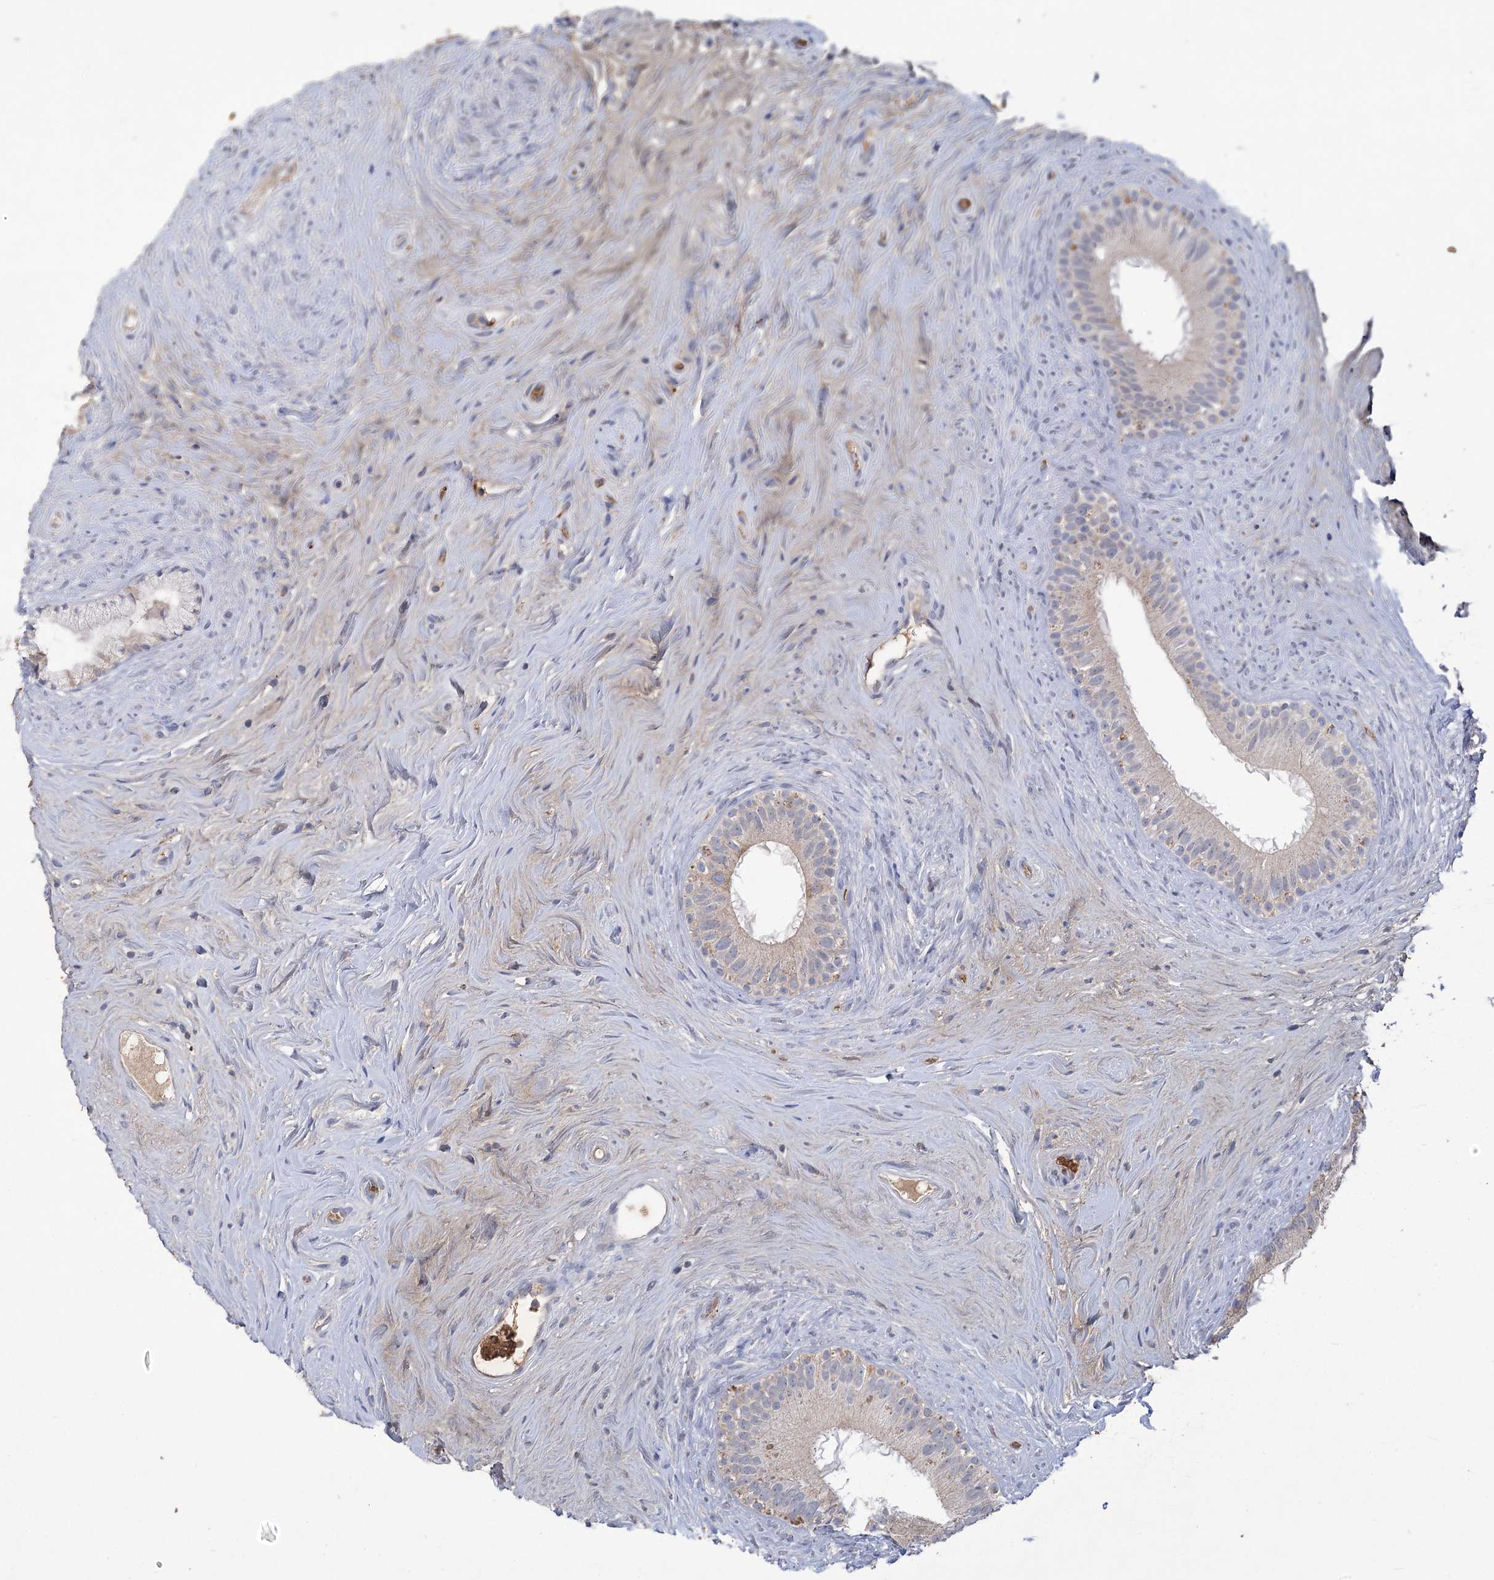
{"staining": {"intensity": "negative", "quantity": "none", "location": "none"}, "tissue": "epididymis", "cell_type": "Glandular cells", "image_type": "normal", "snomed": [{"axis": "morphology", "description": "Normal tissue, NOS"}, {"axis": "topography", "description": "Epididymis"}], "caption": "This is an IHC image of normal human epididymis. There is no expression in glandular cells.", "gene": "HBA1", "patient": {"sex": "male", "age": 84}}